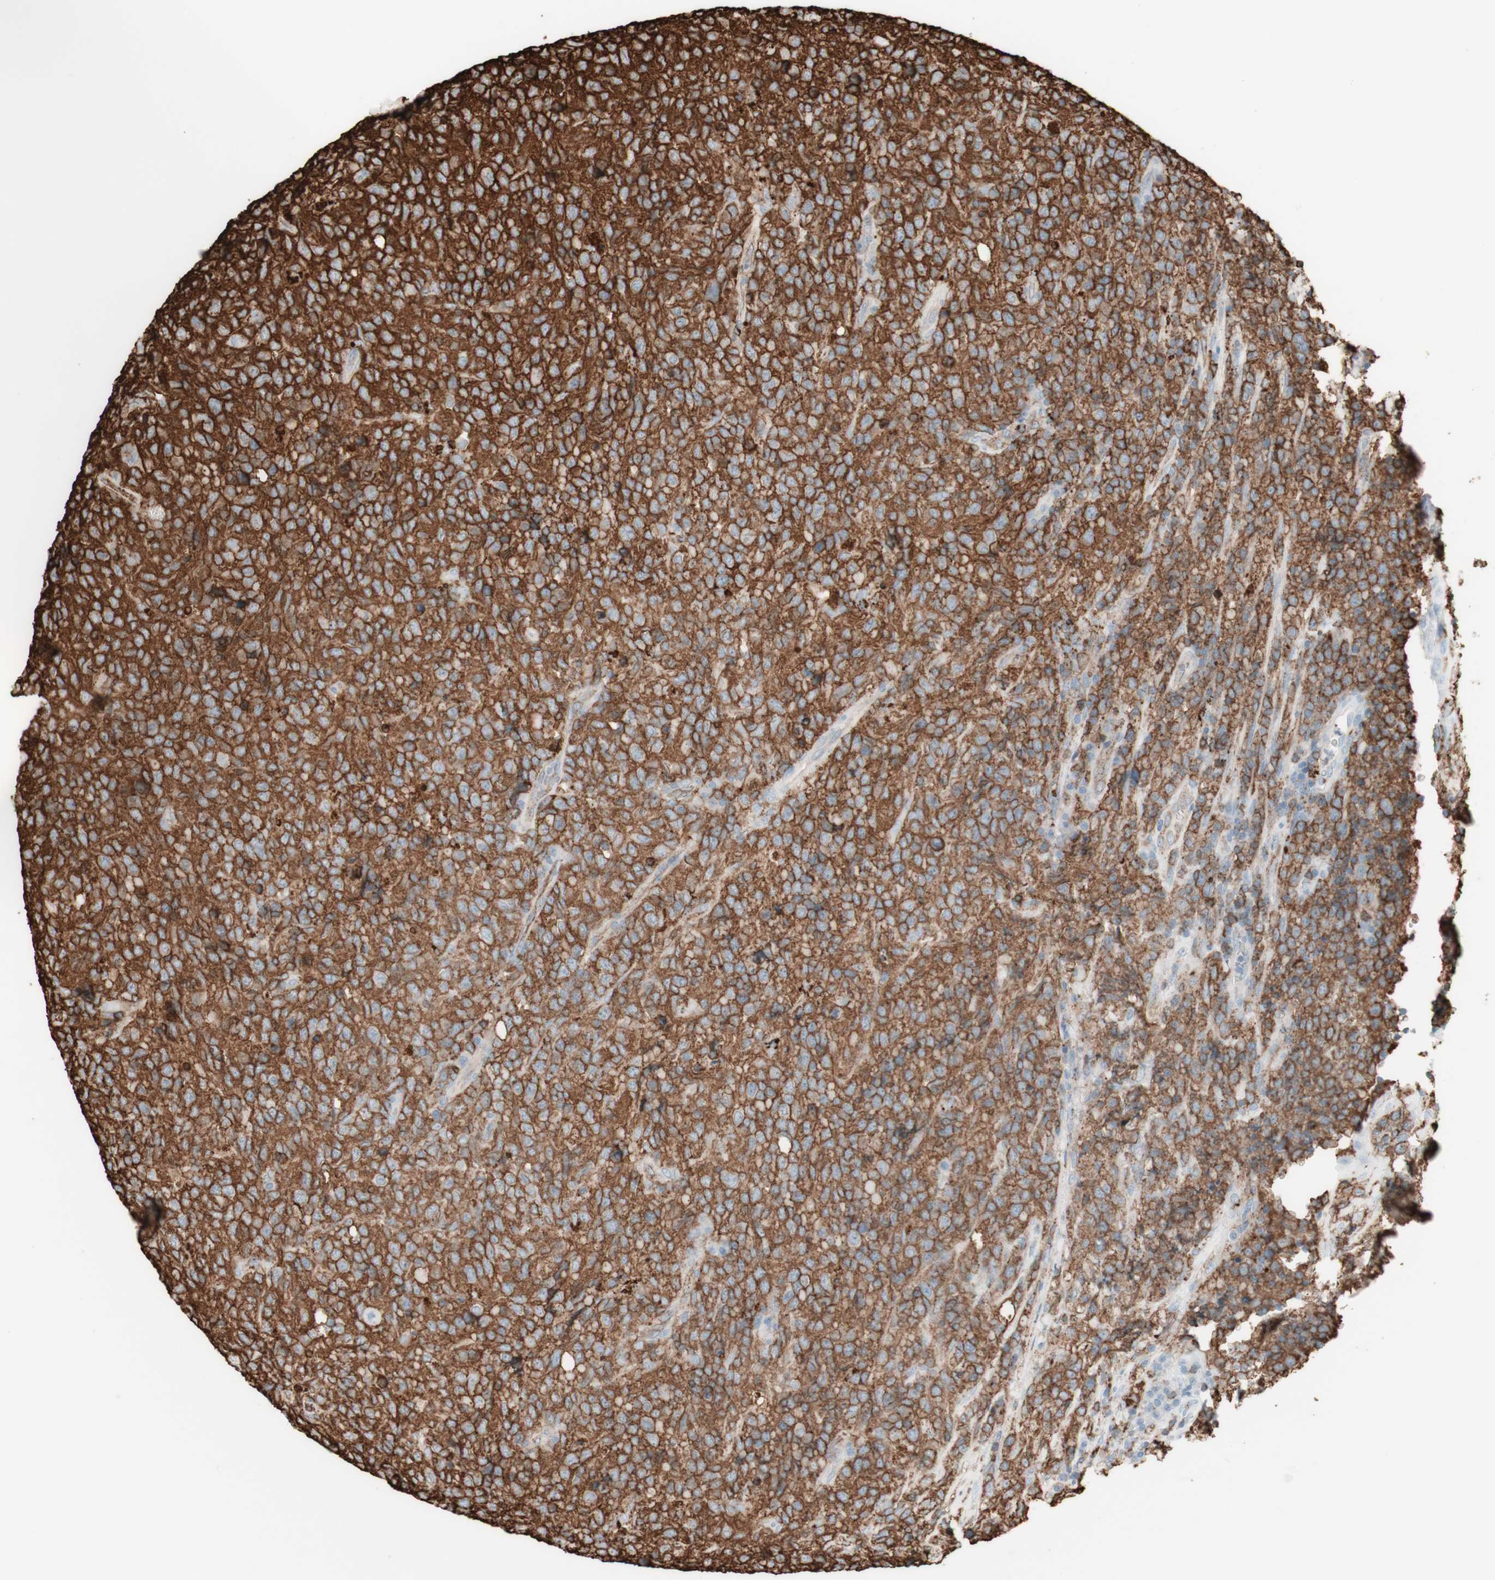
{"staining": {"intensity": "strong", "quantity": ">75%", "location": "cytoplasmic/membranous"}, "tissue": "lymphoma", "cell_type": "Tumor cells", "image_type": "cancer", "snomed": [{"axis": "morphology", "description": "Malignant lymphoma, non-Hodgkin's type, High grade"}, {"axis": "topography", "description": "Tonsil"}], "caption": "IHC (DAB) staining of malignant lymphoma, non-Hodgkin's type (high-grade) shows strong cytoplasmic/membranous protein expression in about >75% of tumor cells. (Stains: DAB (3,3'-diaminobenzidine) in brown, nuclei in blue, Microscopy: brightfield microscopy at high magnification).", "gene": "HLA-DPB1", "patient": {"sex": "female", "age": 36}}